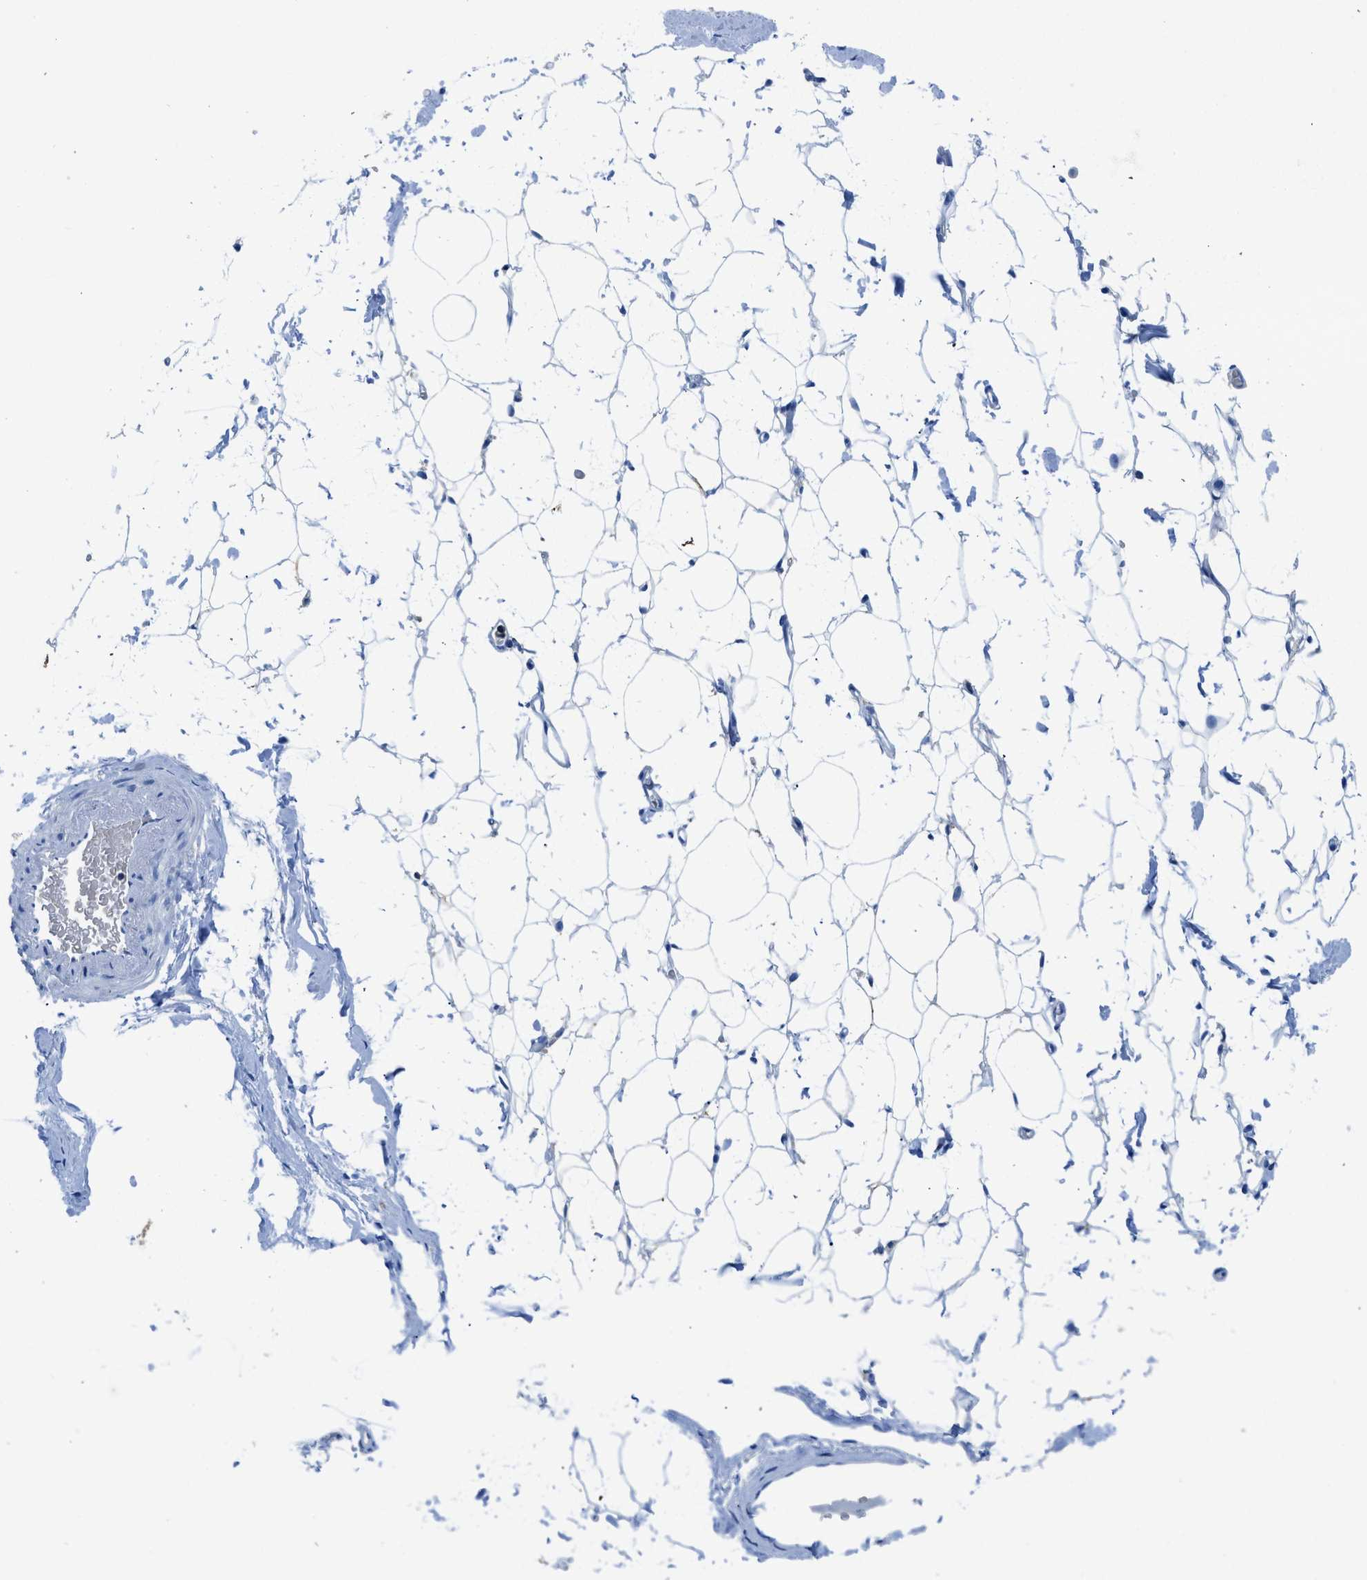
{"staining": {"intensity": "negative", "quantity": "none", "location": "none"}, "tissue": "adipose tissue", "cell_type": "Adipocytes", "image_type": "normal", "snomed": [{"axis": "morphology", "description": "Normal tissue, NOS"}, {"axis": "topography", "description": "Breast"}, {"axis": "topography", "description": "Soft tissue"}], "caption": "Adipose tissue stained for a protein using immunohistochemistry demonstrates no expression adipocytes.", "gene": "NEB", "patient": {"sex": "female", "age": 75}}